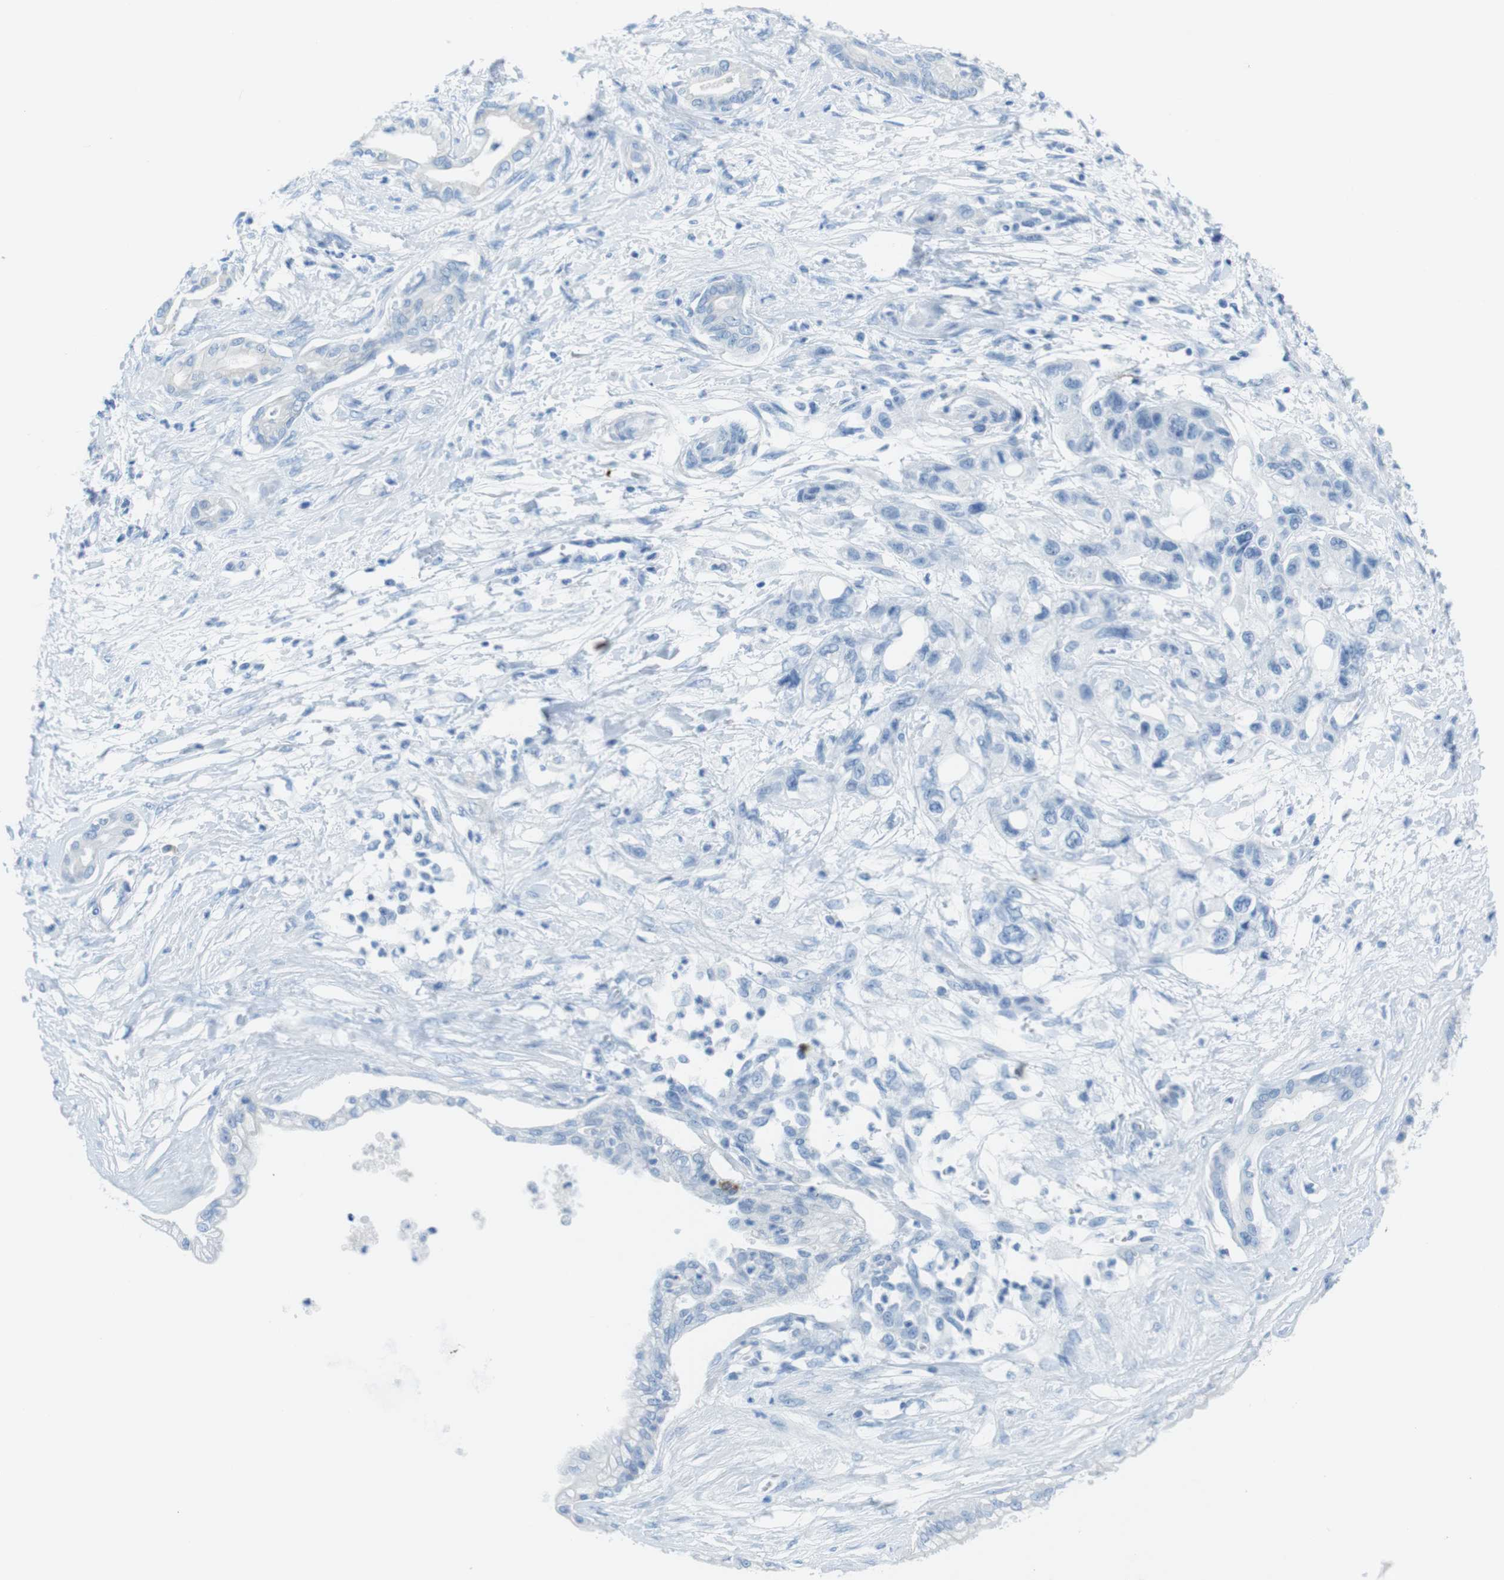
{"staining": {"intensity": "negative", "quantity": "none", "location": "none"}, "tissue": "pancreatic cancer", "cell_type": "Tumor cells", "image_type": "cancer", "snomed": [{"axis": "morphology", "description": "Adenocarcinoma, NOS"}, {"axis": "topography", "description": "Pancreas"}], "caption": "DAB (3,3'-diaminobenzidine) immunohistochemical staining of pancreatic cancer demonstrates no significant positivity in tumor cells.", "gene": "GAP43", "patient": {"sex": "male", "age": 56}}